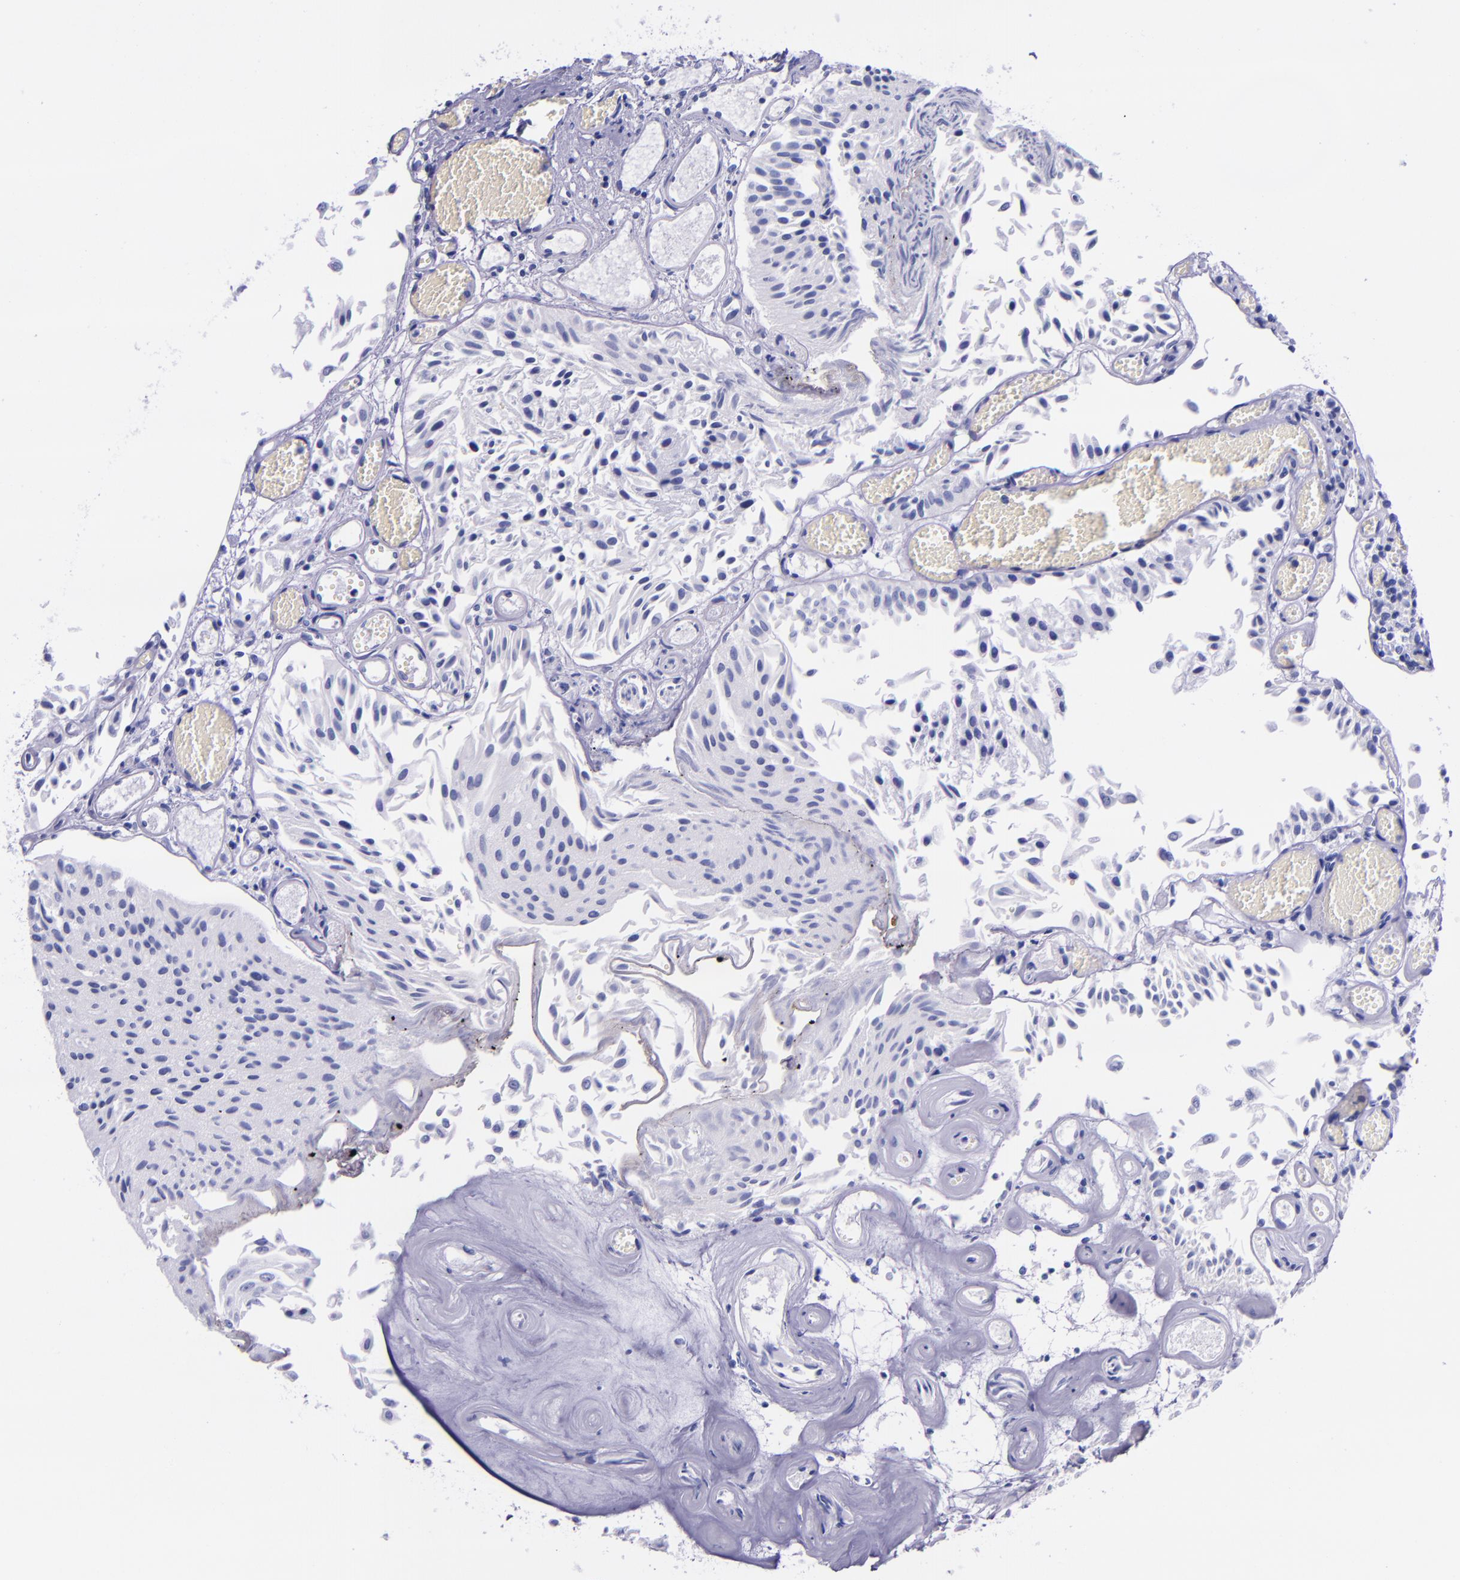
{"staining": {"intensity": "negative", "quantity": "none", "location": "none"}, "tissue": "urothelial cancer", "cell_type": "Tumor cells", "image_type": "cancer", "snomed": [{"axis": "morphology", "description": "Urothelial carcinoma, Low grade"}, {"axis": "topography", "description": "Urinary bladder"}], "caption": "Immunohistochemistry (IHC) of low-grade urothelial carcinoma reveals no staining in tumor cells.", "gene": "MBP", "patient": {"sex": "male", "age": 86}}